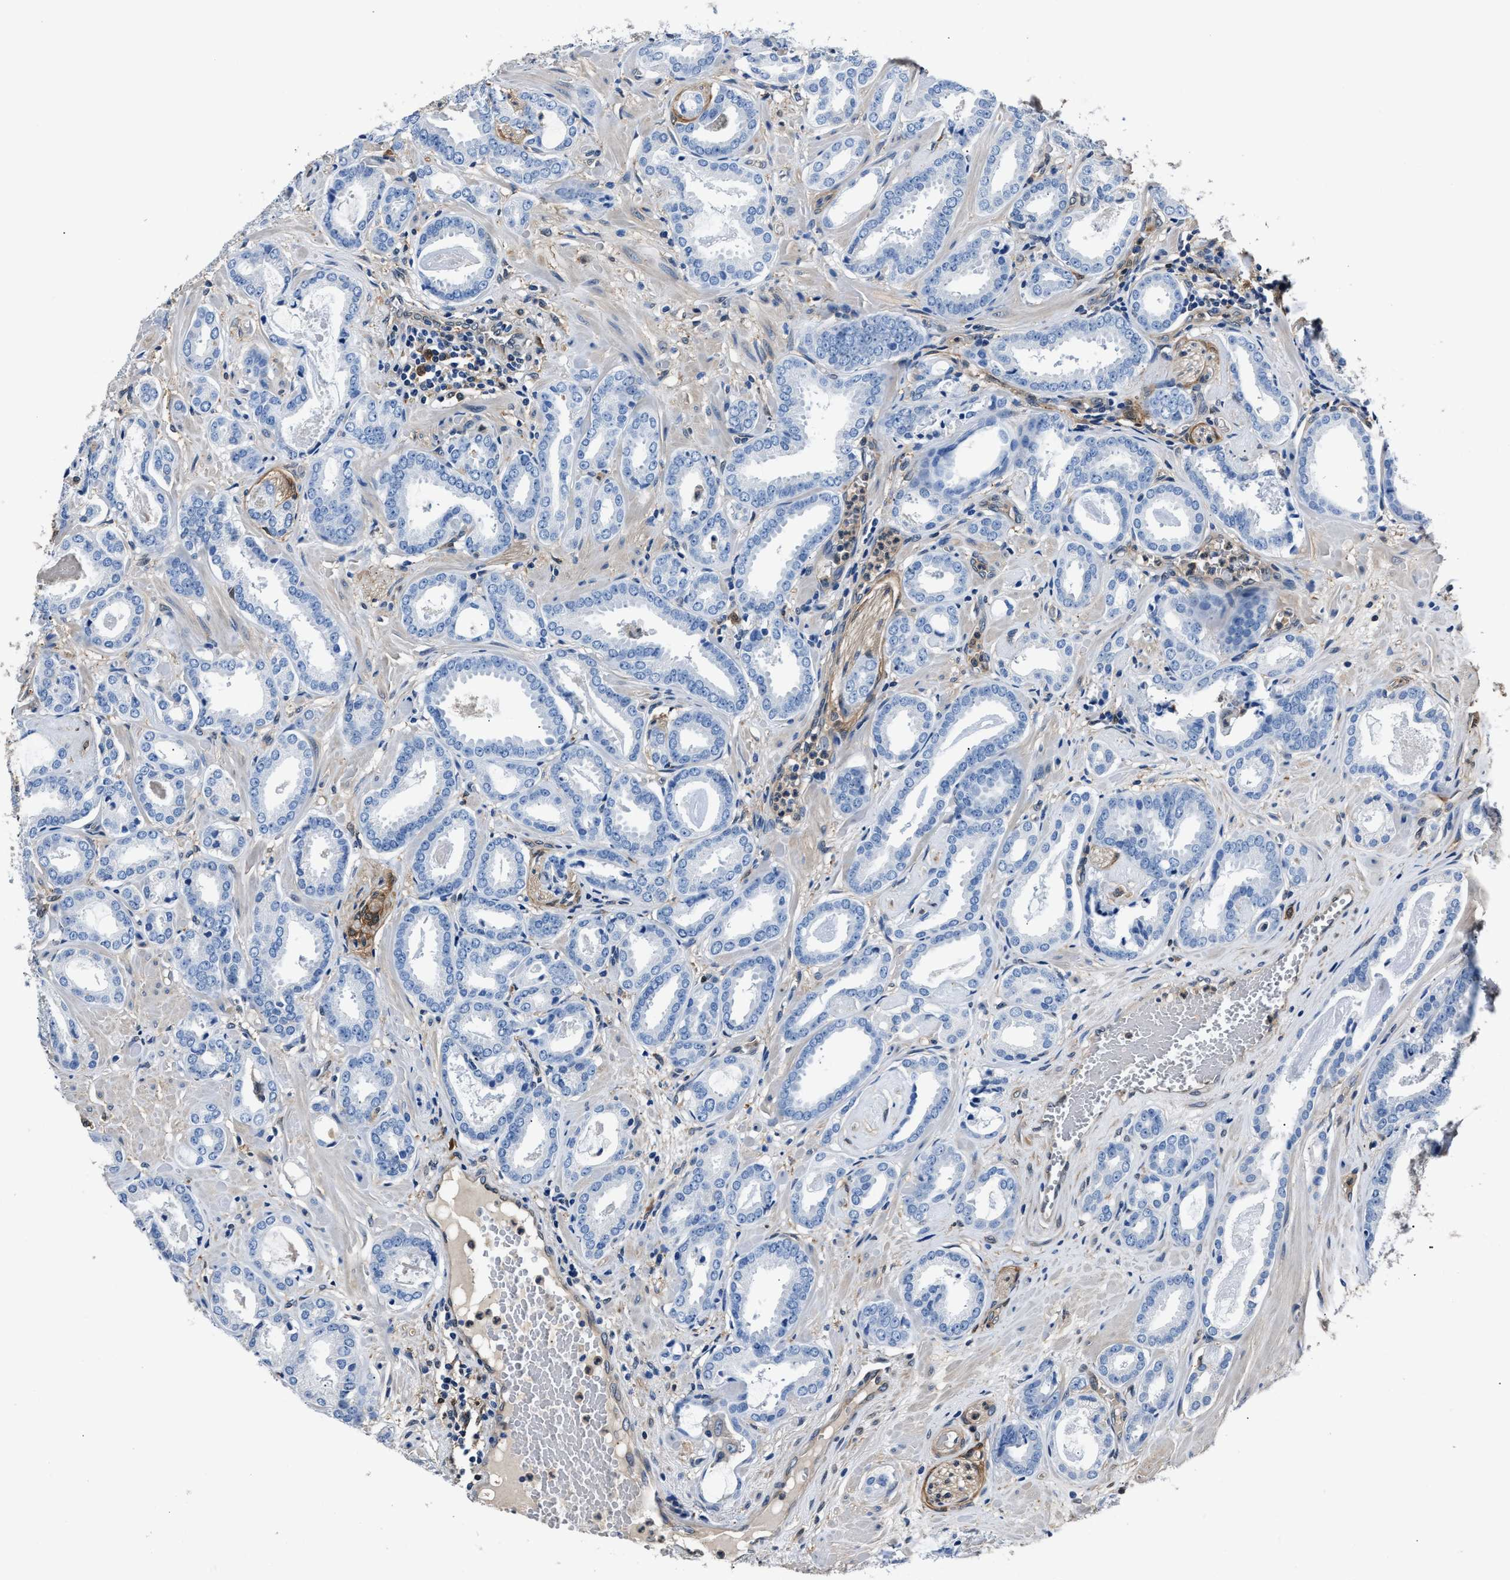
{"staining": {"intensity": "negative", "quantity": "none", "location": "none"}, "tissue": "prostate cancer", "cell_type": "Tumor cells", "image_type": "cancer", "snomed": [{"axis": "morphology", "description": "Adenocarcinoma, Low grade"}, {"axis": "topography", "description": "Prostate"}], "caption": "This is an immunohistochemistry (IHC) photomicrograph of prostate low-grade adenocarcinoma. There is no expression in tumor cells.", "gene": "GSTP1", "patient": {"sex": "male", "age": 53}}